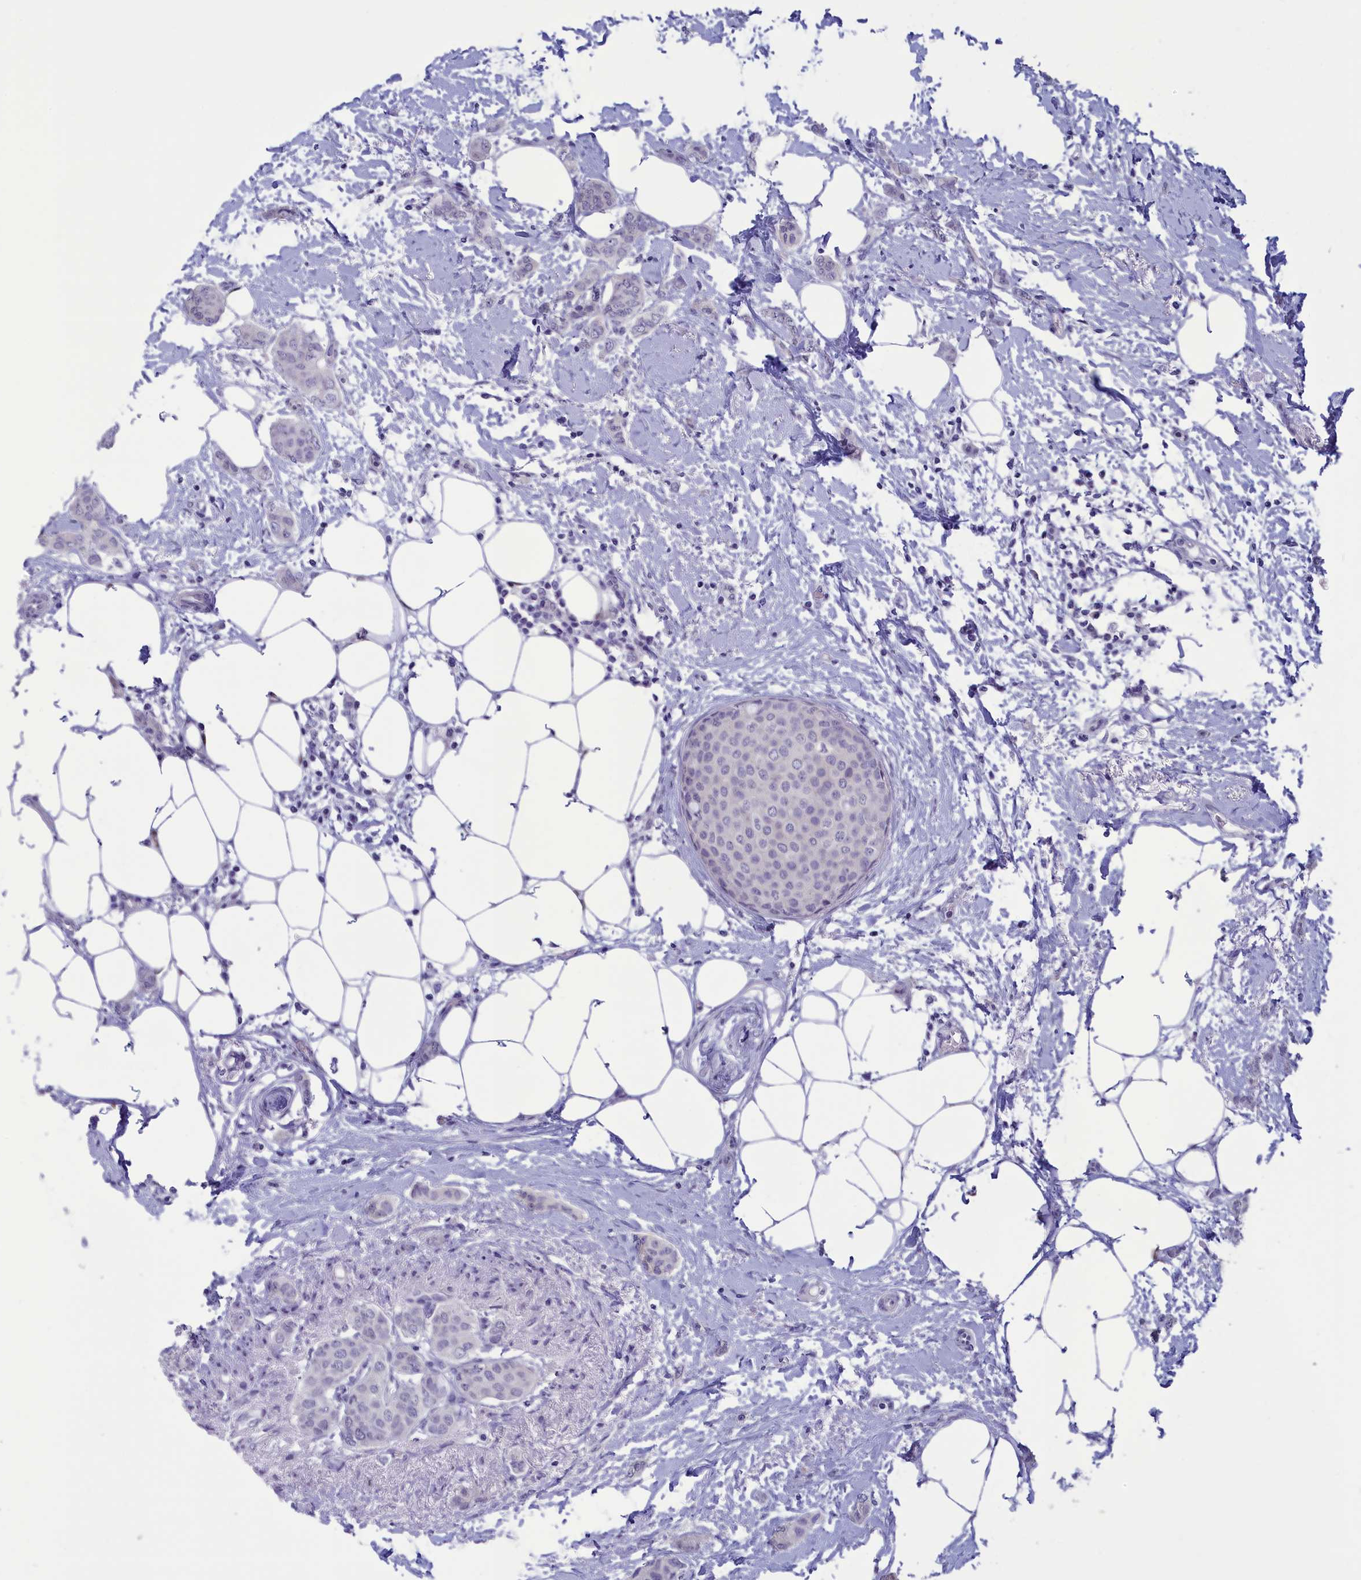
{"staining": {"intensity": "negative", "quantity": "none", "location": "none"}, "tissue": "breast cancer", "cell_type": "Tumor cells", "image_type": "cancer", "snomed": [{"axis": "morphology", "description": "Duct carcinoma"}, {"axis": "topography", "description": "Breast"}], "caption": "Immunohistochemical staining of human breast infiltrating ductal carcinoma demonstrates no significant expression in tumor cells.", "gene": "ELOA2", "patient": {"sex": "female", "age": 72}}